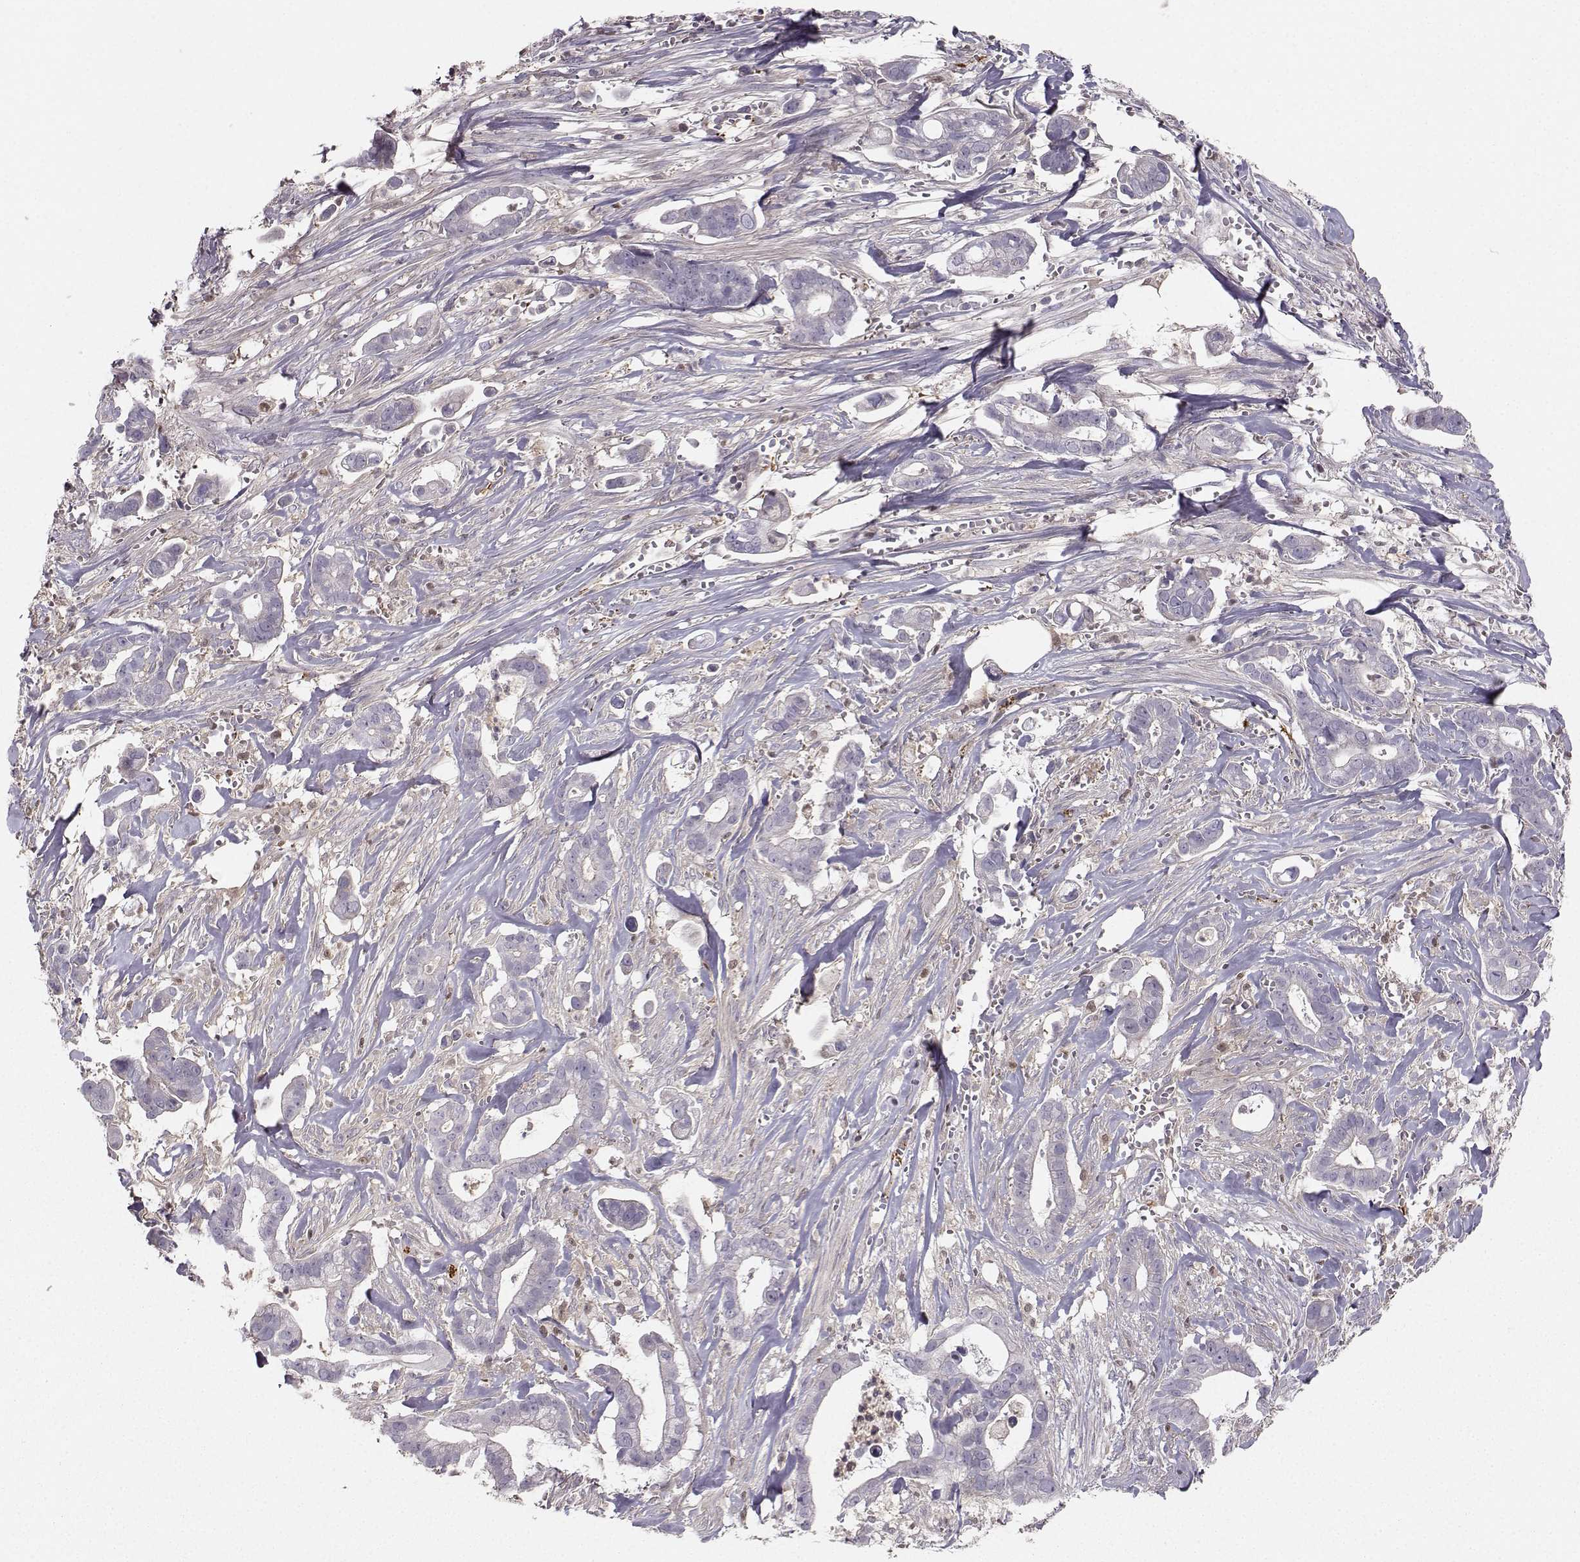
{"staining": {"intensity": "negative", "quantity": "none", "location": "none"}, "tissue": "pancreatic cancer", "cell_type": "Tumor cells", "image_type": "cancer", "snomed": [{"axis": "morphology", "description": "Adenocarcinoma, NOS"}, {"axis": "topography", "description": "Pancreas"}], "caption": "This is an IHC image of pancreatic cancer (adenocarcinoma). There is no staining in tumor cells.", "gene": "ASB16", "patient": {"sex": "male", "age": 61}}